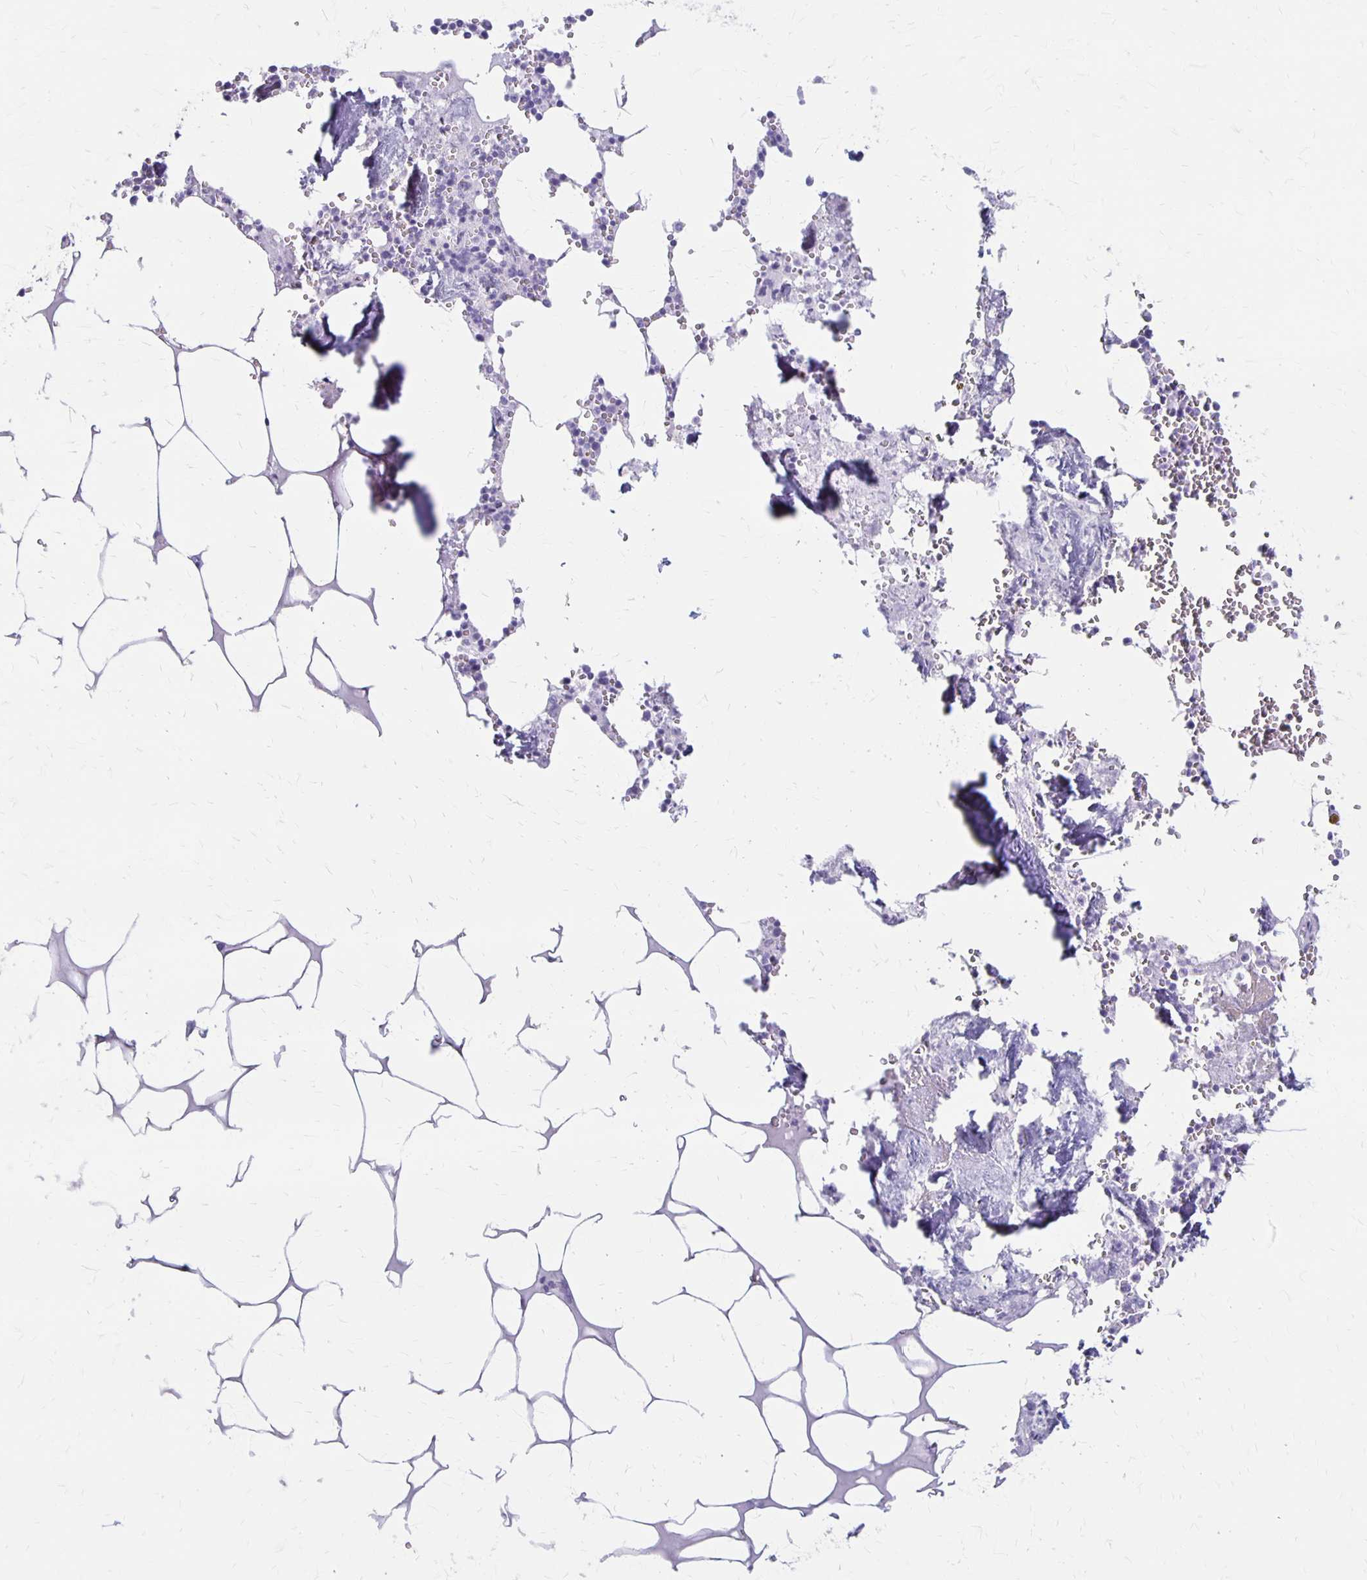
{"staining": {"intensity": "negative", "quantity": "none", "location": "none"}, "tissue": "bone marrow", "cell_type": "Hematopoietic cells", "image_type": "normal", "snomed": [{"axis": "morphology", "description": "Normal tissue, NOS"}, {"axis": "topography", "description": "Bone marrow"}], "caption": "The image reveals no staining of hematopoietic cells in benign bone marrow. (DAB immunohistochemistry with hematoxylin counter stain).", "gene": "MAGEC2", "patient": {"sex": "male", "age": 54}}